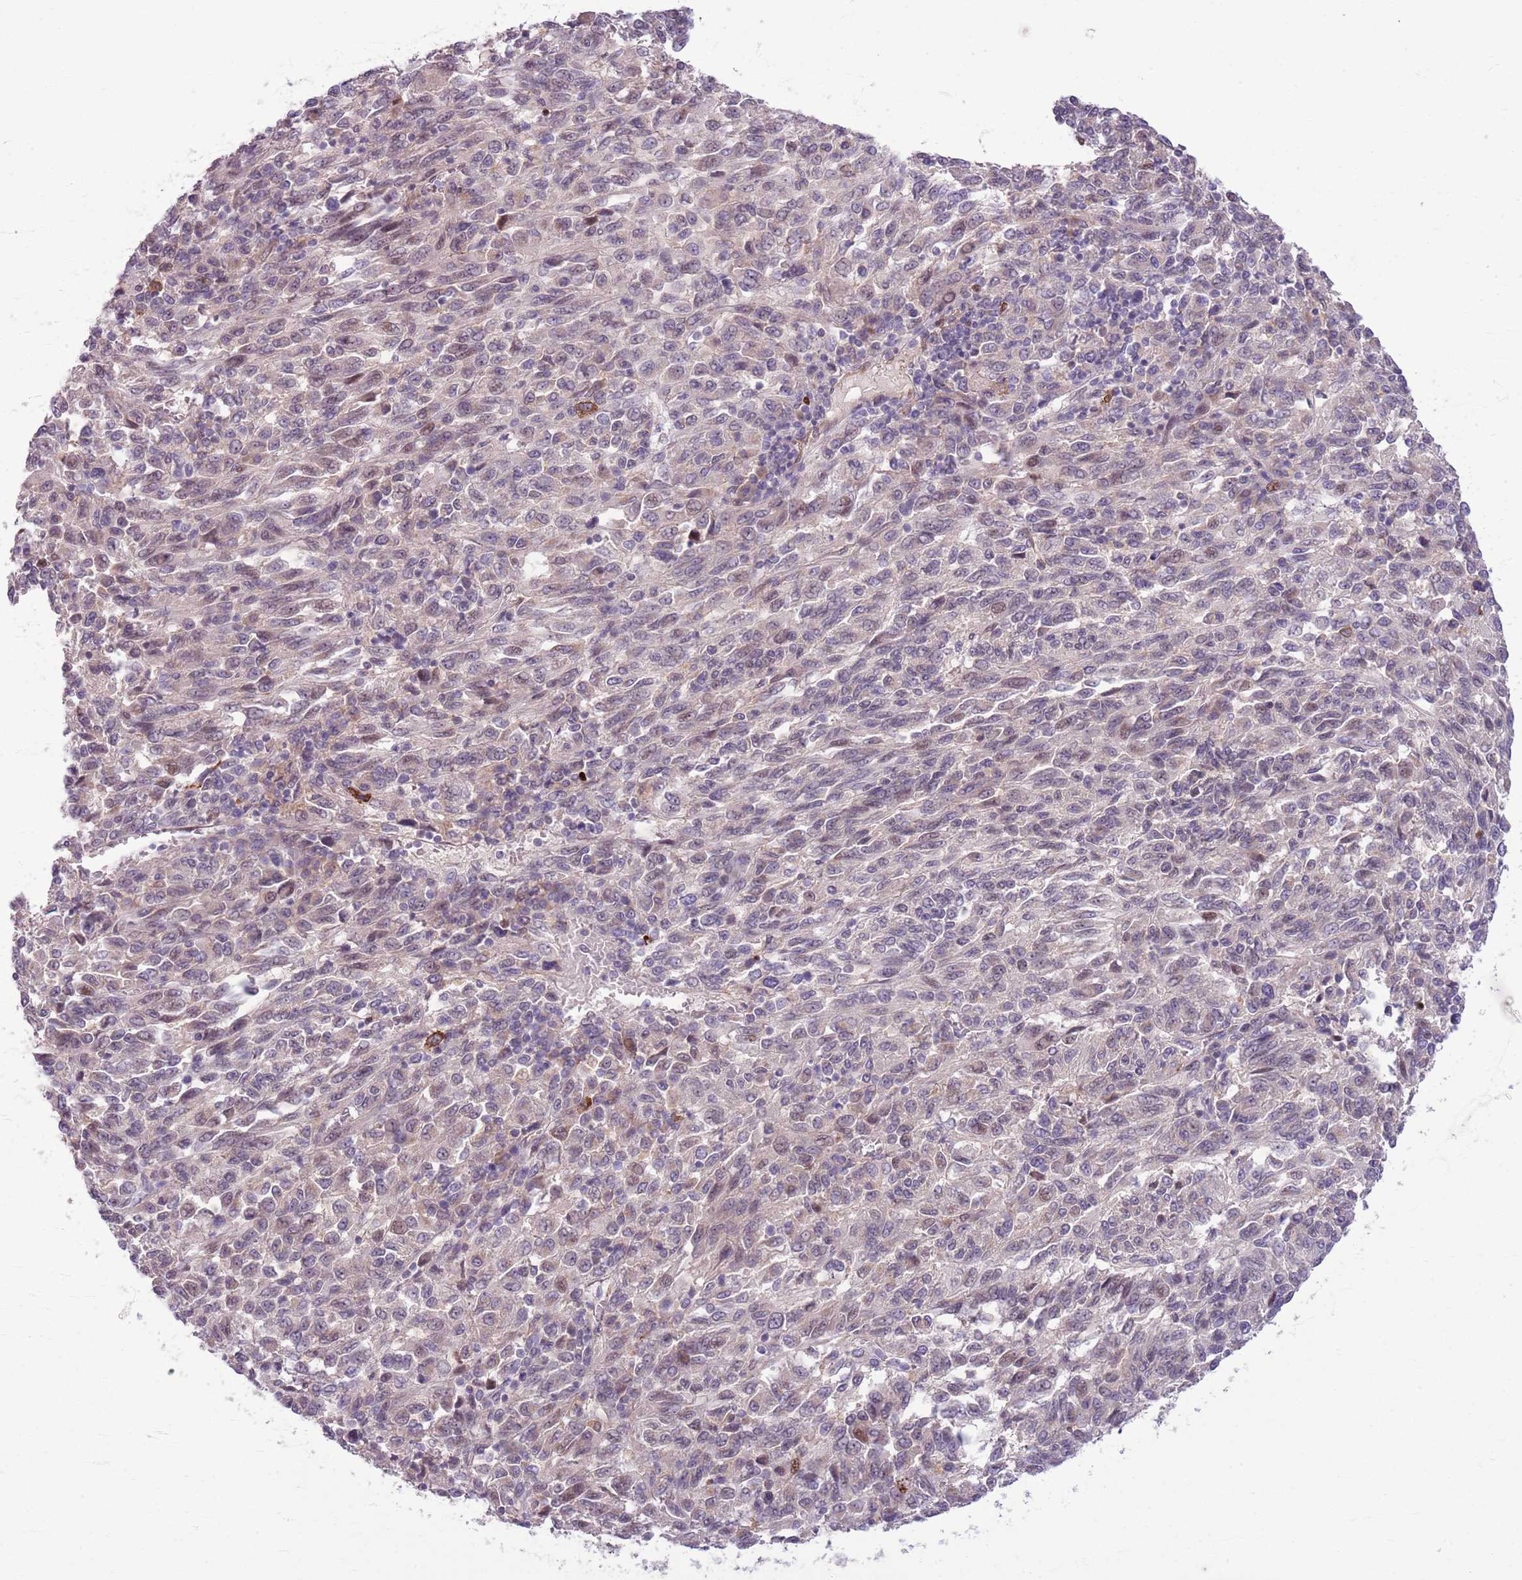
{"staining": {"intensity": "weak", "quantity": "<25%", "location": "nuclear"}, "tissue": "melanoma", "cell_type": "Tumor cells", "image_type": "cancer", "snomed": [{"axis": "morphology", "description": "Malignant melanoma, Metastatic site"}, {"axis": "topography", "description": "Lung"}], "caption": "Immunohistochemistry photomicrograph of human malignant melanoma (metastatic site) stained for a protein (brown), which displays no staining in tumor cells. (DAB (3,3'-diaminobenzidine) immunohistochemistry (IHC), high magnification).", "gene": "CCND2", "patient": {"sex": "male", "age": 64}}